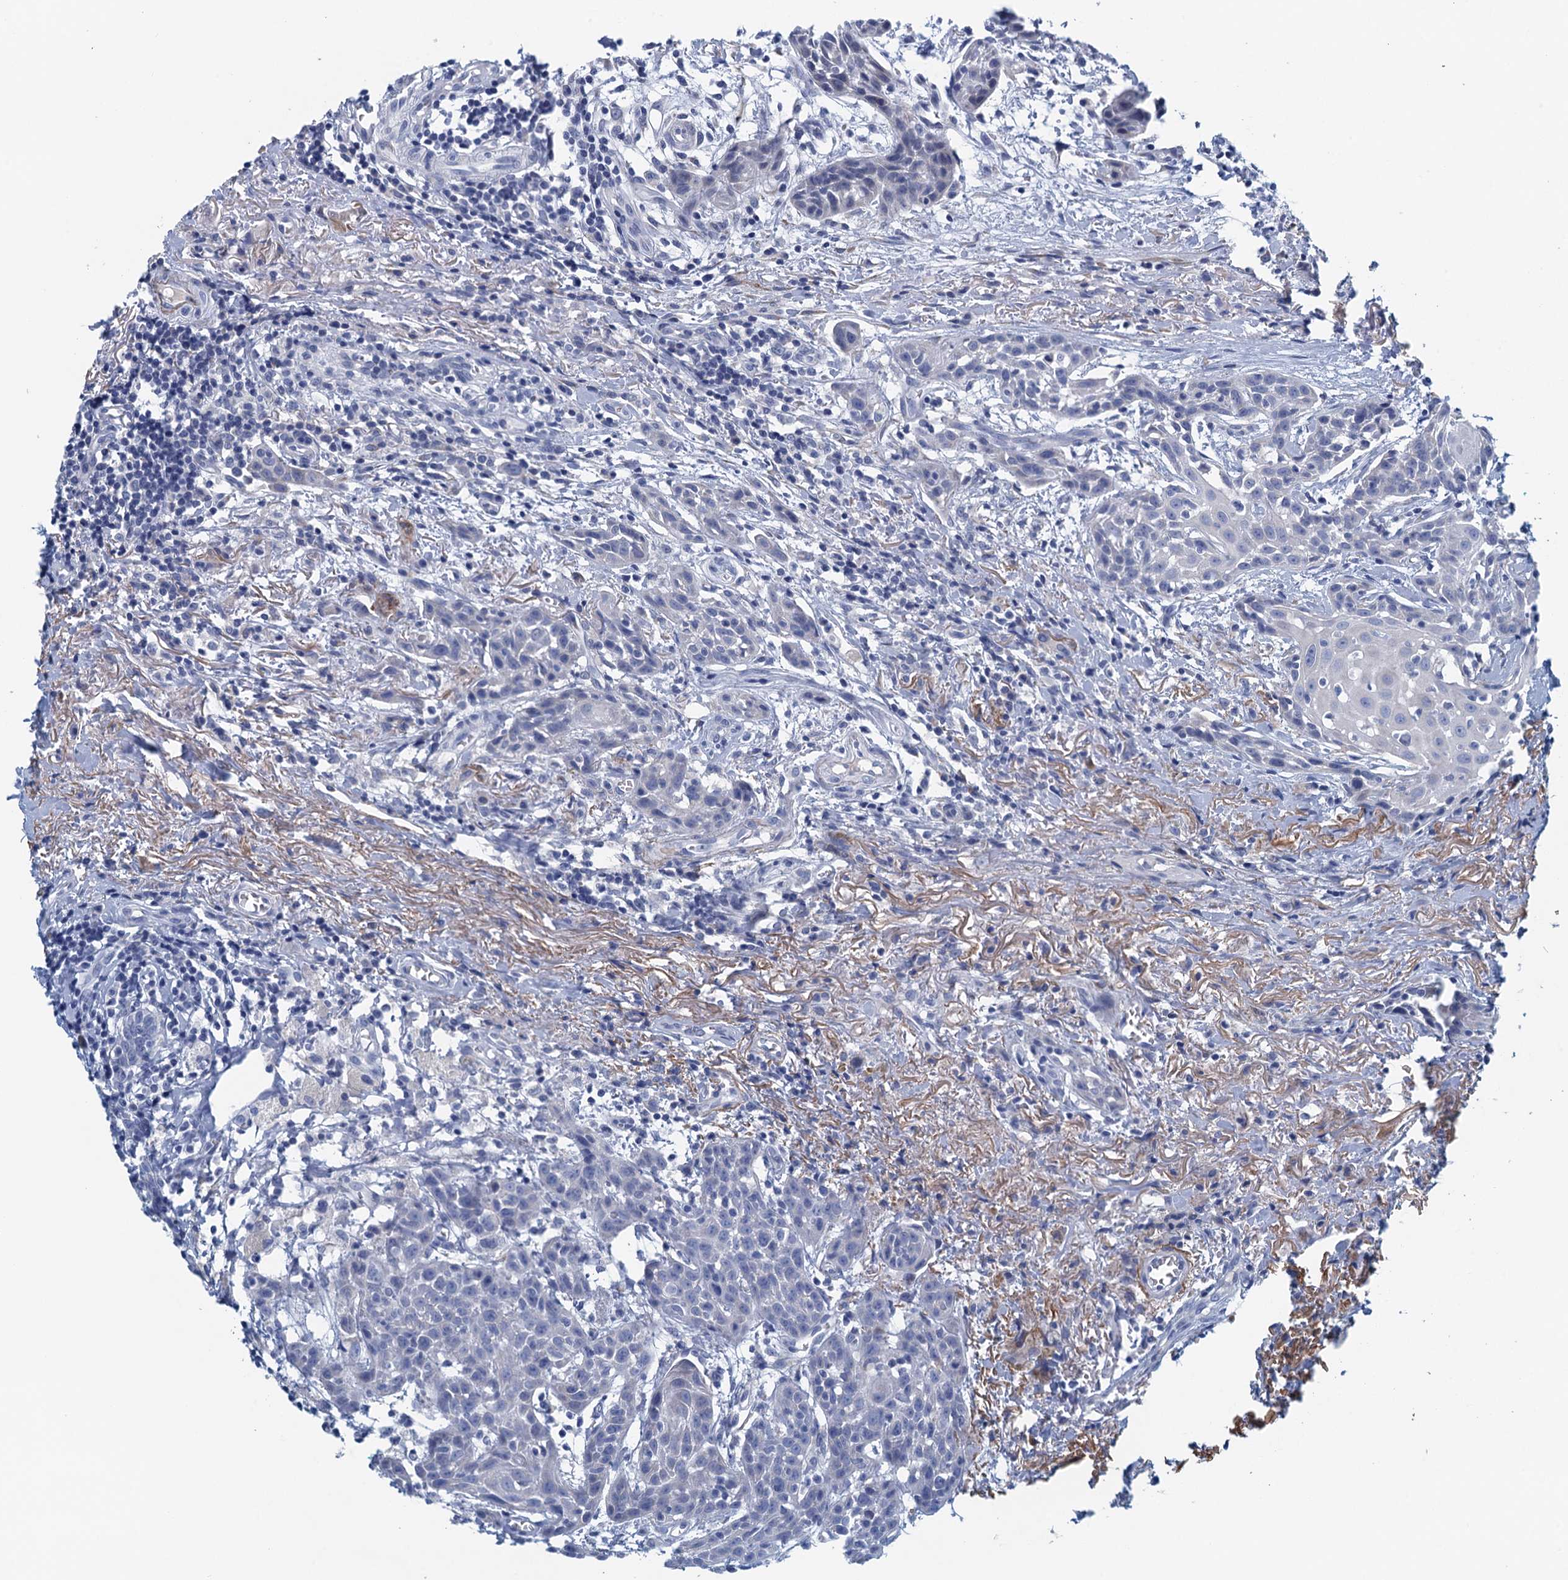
{"staining": {"intensity": "negative", "quantity": "none", "location": "none"}, "tissue": "head and neck cancer", "cell_type": "Tumor cells", "image_type": "cancer", "snomed": [{"axis": "morphology", "description": "Squamous cell carcinoma, NOS"}, {"axis": "topography", "description": "Oral tissue"}, {"axis": "topography", "description": "Head-Neck"}], "caption": "High power microscopy histopathology image of an immunohistochemistry histopathology image of head and neck cancer, revealing no significant staining in tumor cells.", "gene": "C10orf88", "patient": {"sex": "female", "age": 50}}